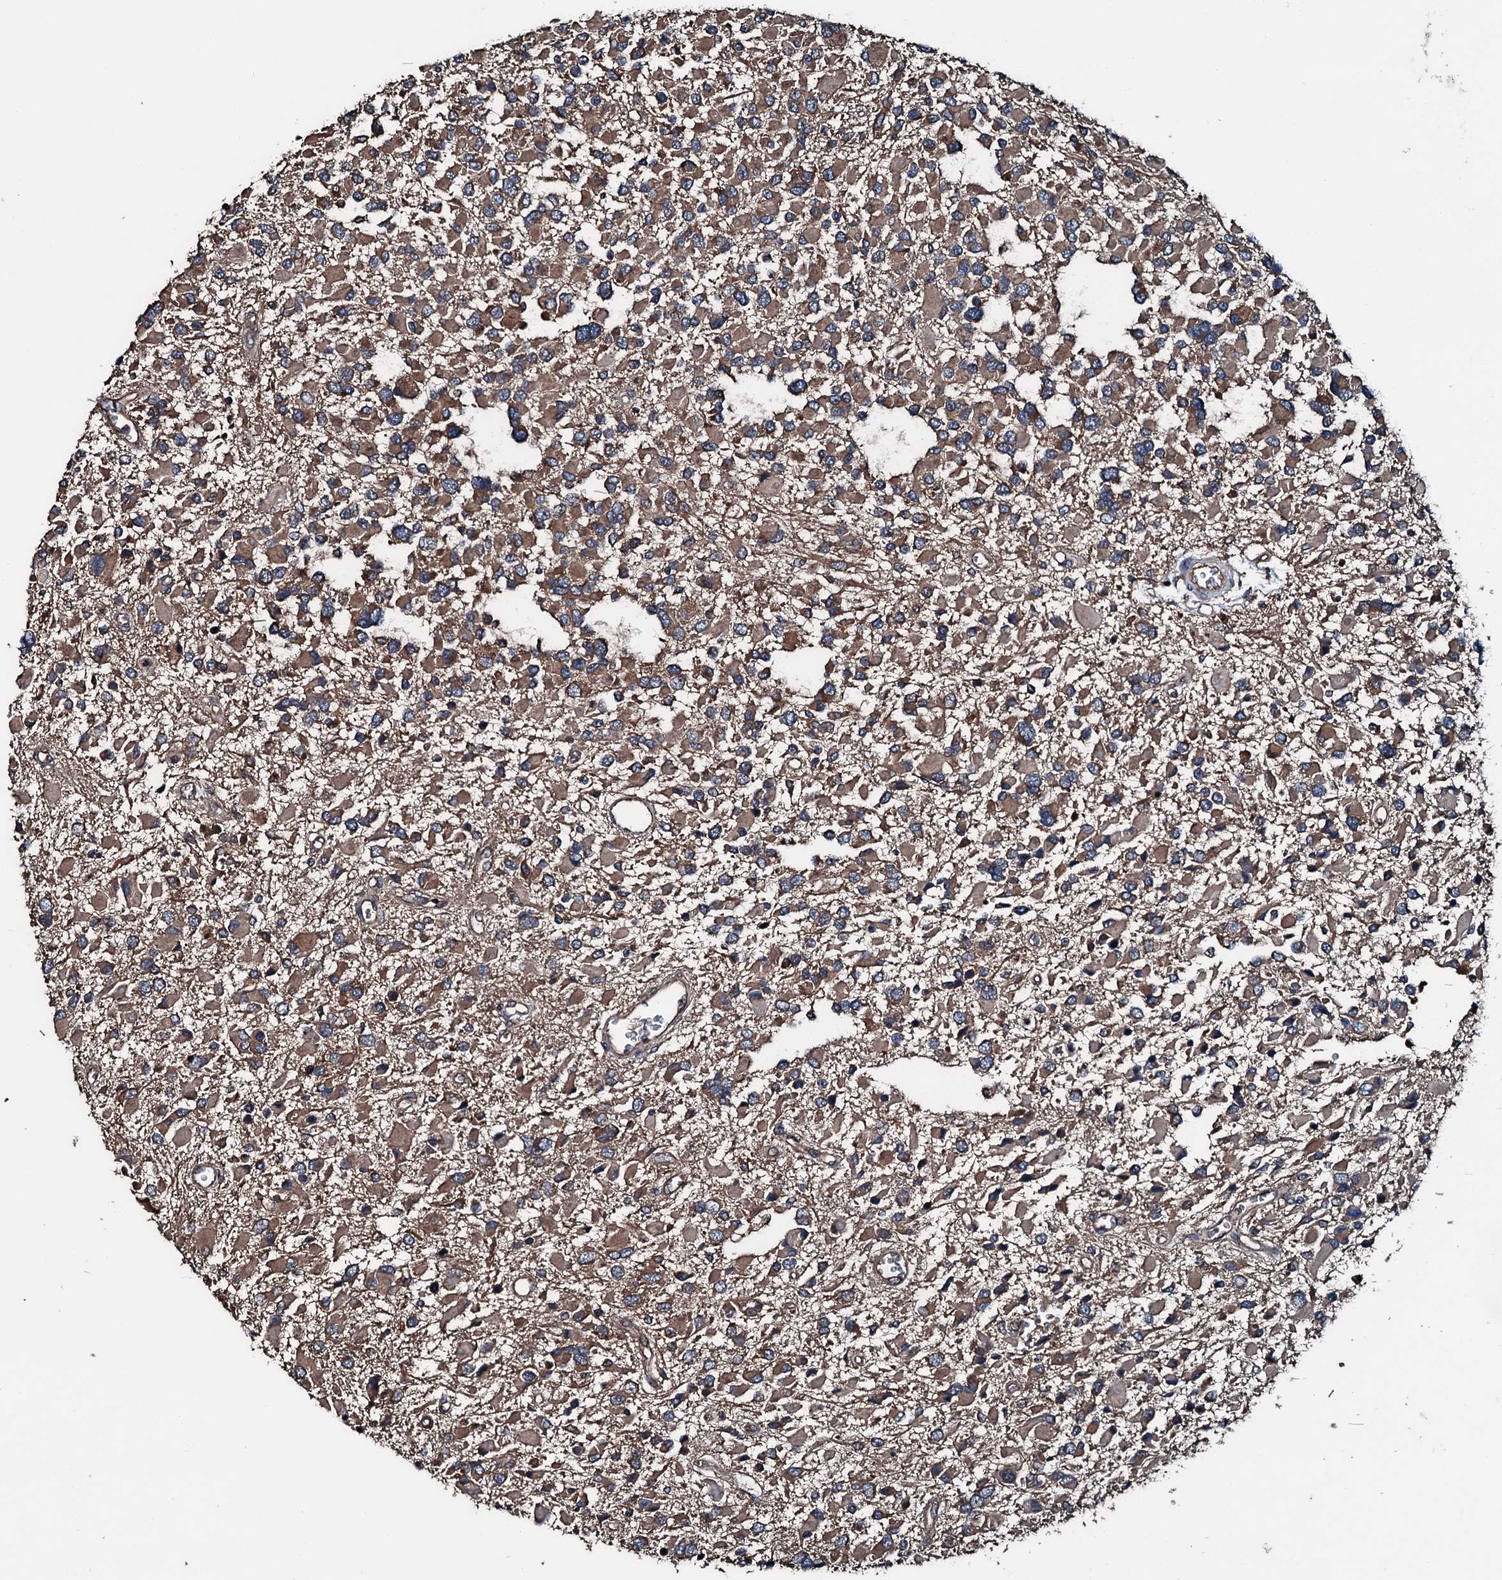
{"staining": {"intensity": "moderate", "quantity": ">75%", "location": "cytoplasmic/membranous"}, "tissue": "glioma", "cell_type": "Tumor cells", "image_type": "cancer", "snomed": [{"axis": "morphology", "description": "Glioma, malignant, High grade"}, {"axis": "topography", "description": "Brain"}], "caption": "A brown stain labels moderate cytoplasmic/membranous expression of a protein in high-grade glioma (malignant) tumor cells.", "gene": "AARS1", "patient": {"sex": "male", "age": 53}}